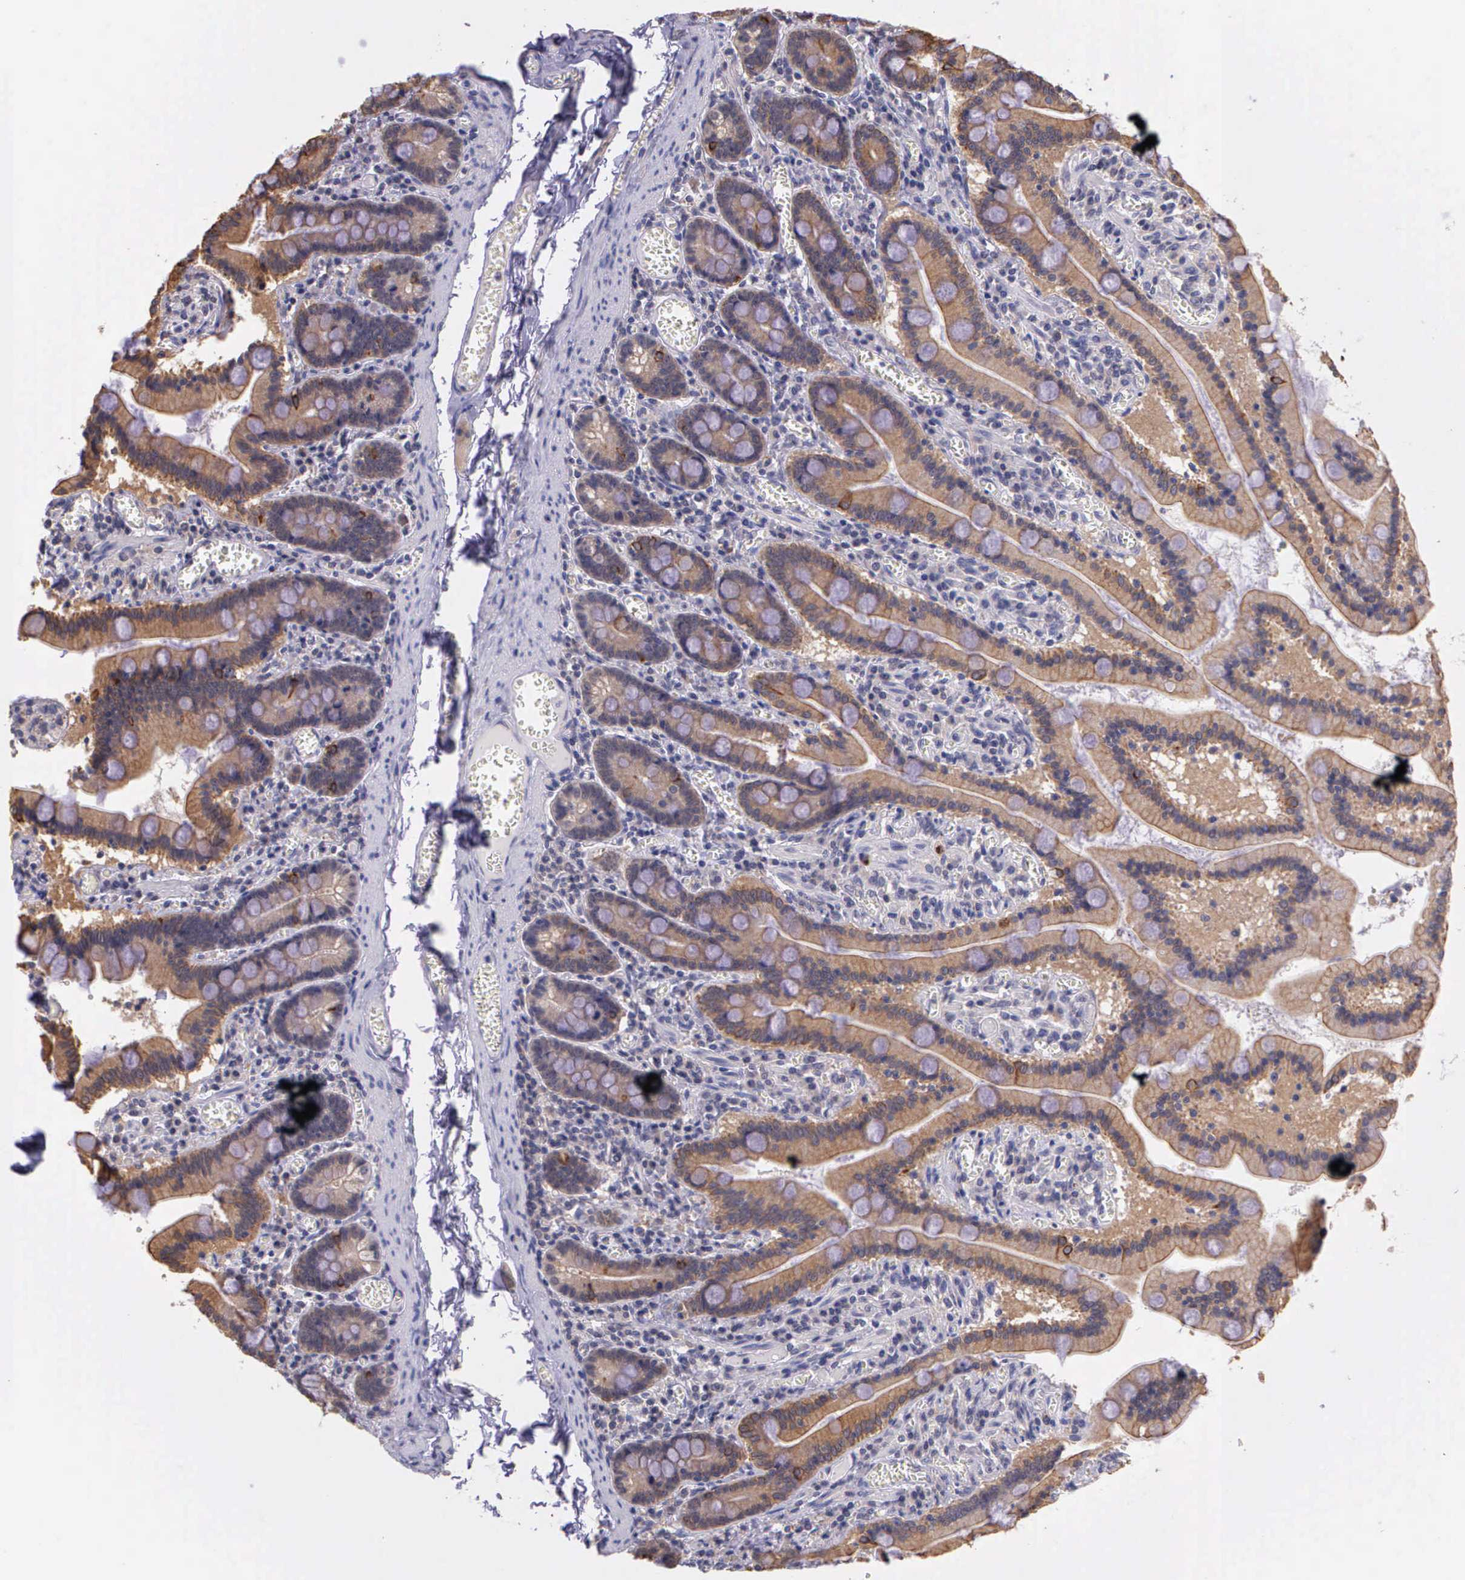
{"staining": {"intensity": "weak", "quantity": ">75%", "location": "cytoplasmic/membranous"}, "tissue": "small intestine", "cell_type": "Glandular cells", "image_type": "normal", "snomed": [{"axis": "morphology", "description": "Normal tissue, NOS"}, {"axis": "topography", "description": "Small intestine"}], "caption": "Protein staining of benign small intestine reveals weak cytoplasmic/membranous staining in approximately >75% of glandular cells. Nuclei are stained in blue.", "gene": "IGBP1P2", "patient": {"sex": "male", "age": 59}}